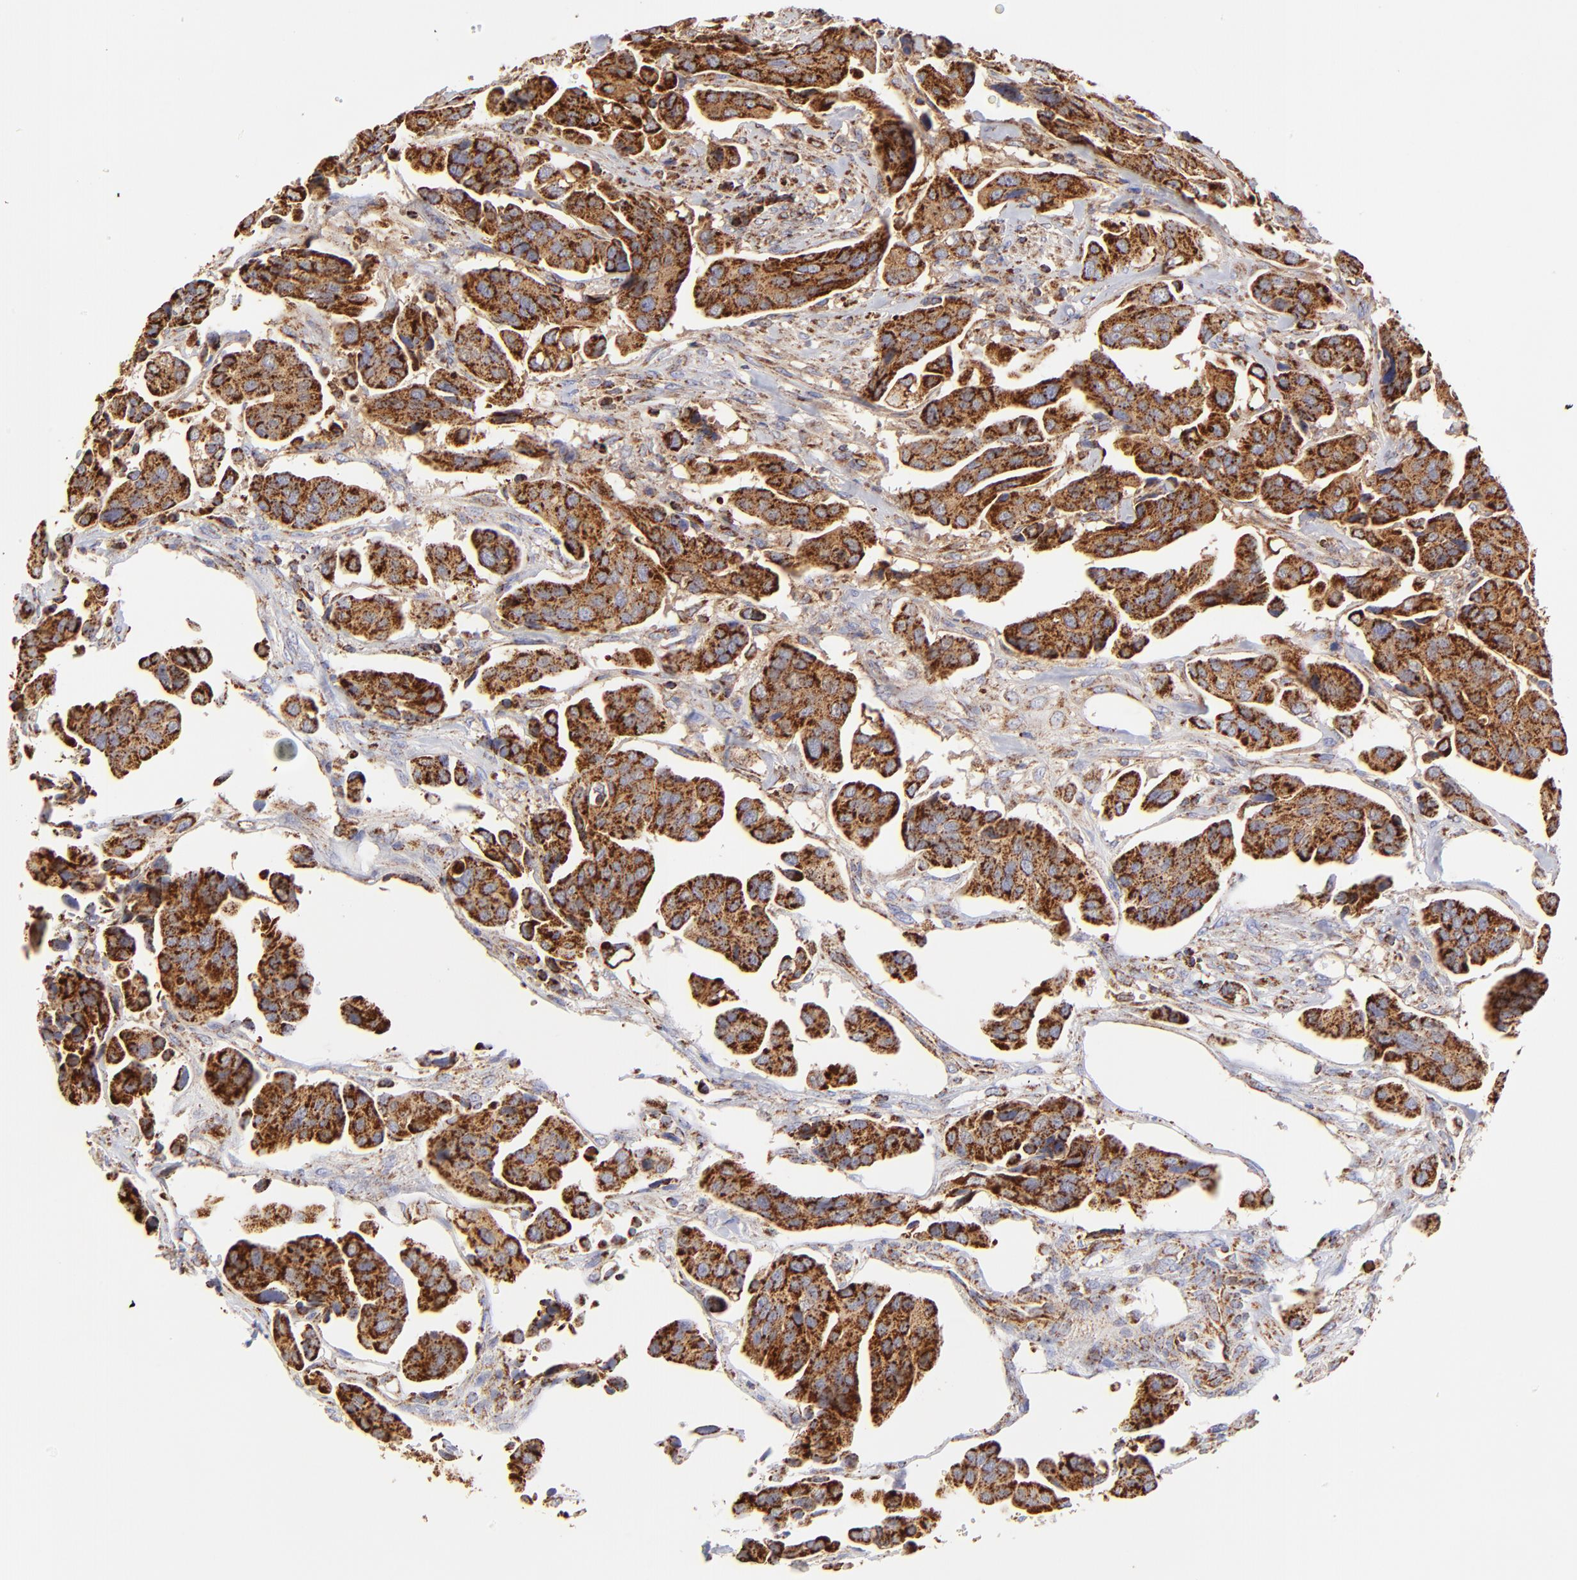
{"staining": {"intensity": "strong", "quantity": ">75%", "location": "cytoplasmic/membranous"}, "tissue": "urothelial cancer", "cell_type": "Tumor cells", "image_type": "cancer", "snomed": [{"axis": "morphology", "description": "Adenocarcinoma, NOS"}, {"axis": "topography", "description": "Urinary bladder"}], "caption": "Tumor cells show high levels of strong cytoplasmic/membranous expression in approximately >75% of cells in human urothelial cancer.", "gene": "ECH1", "patient": {"sex": "male", "age": 61}}